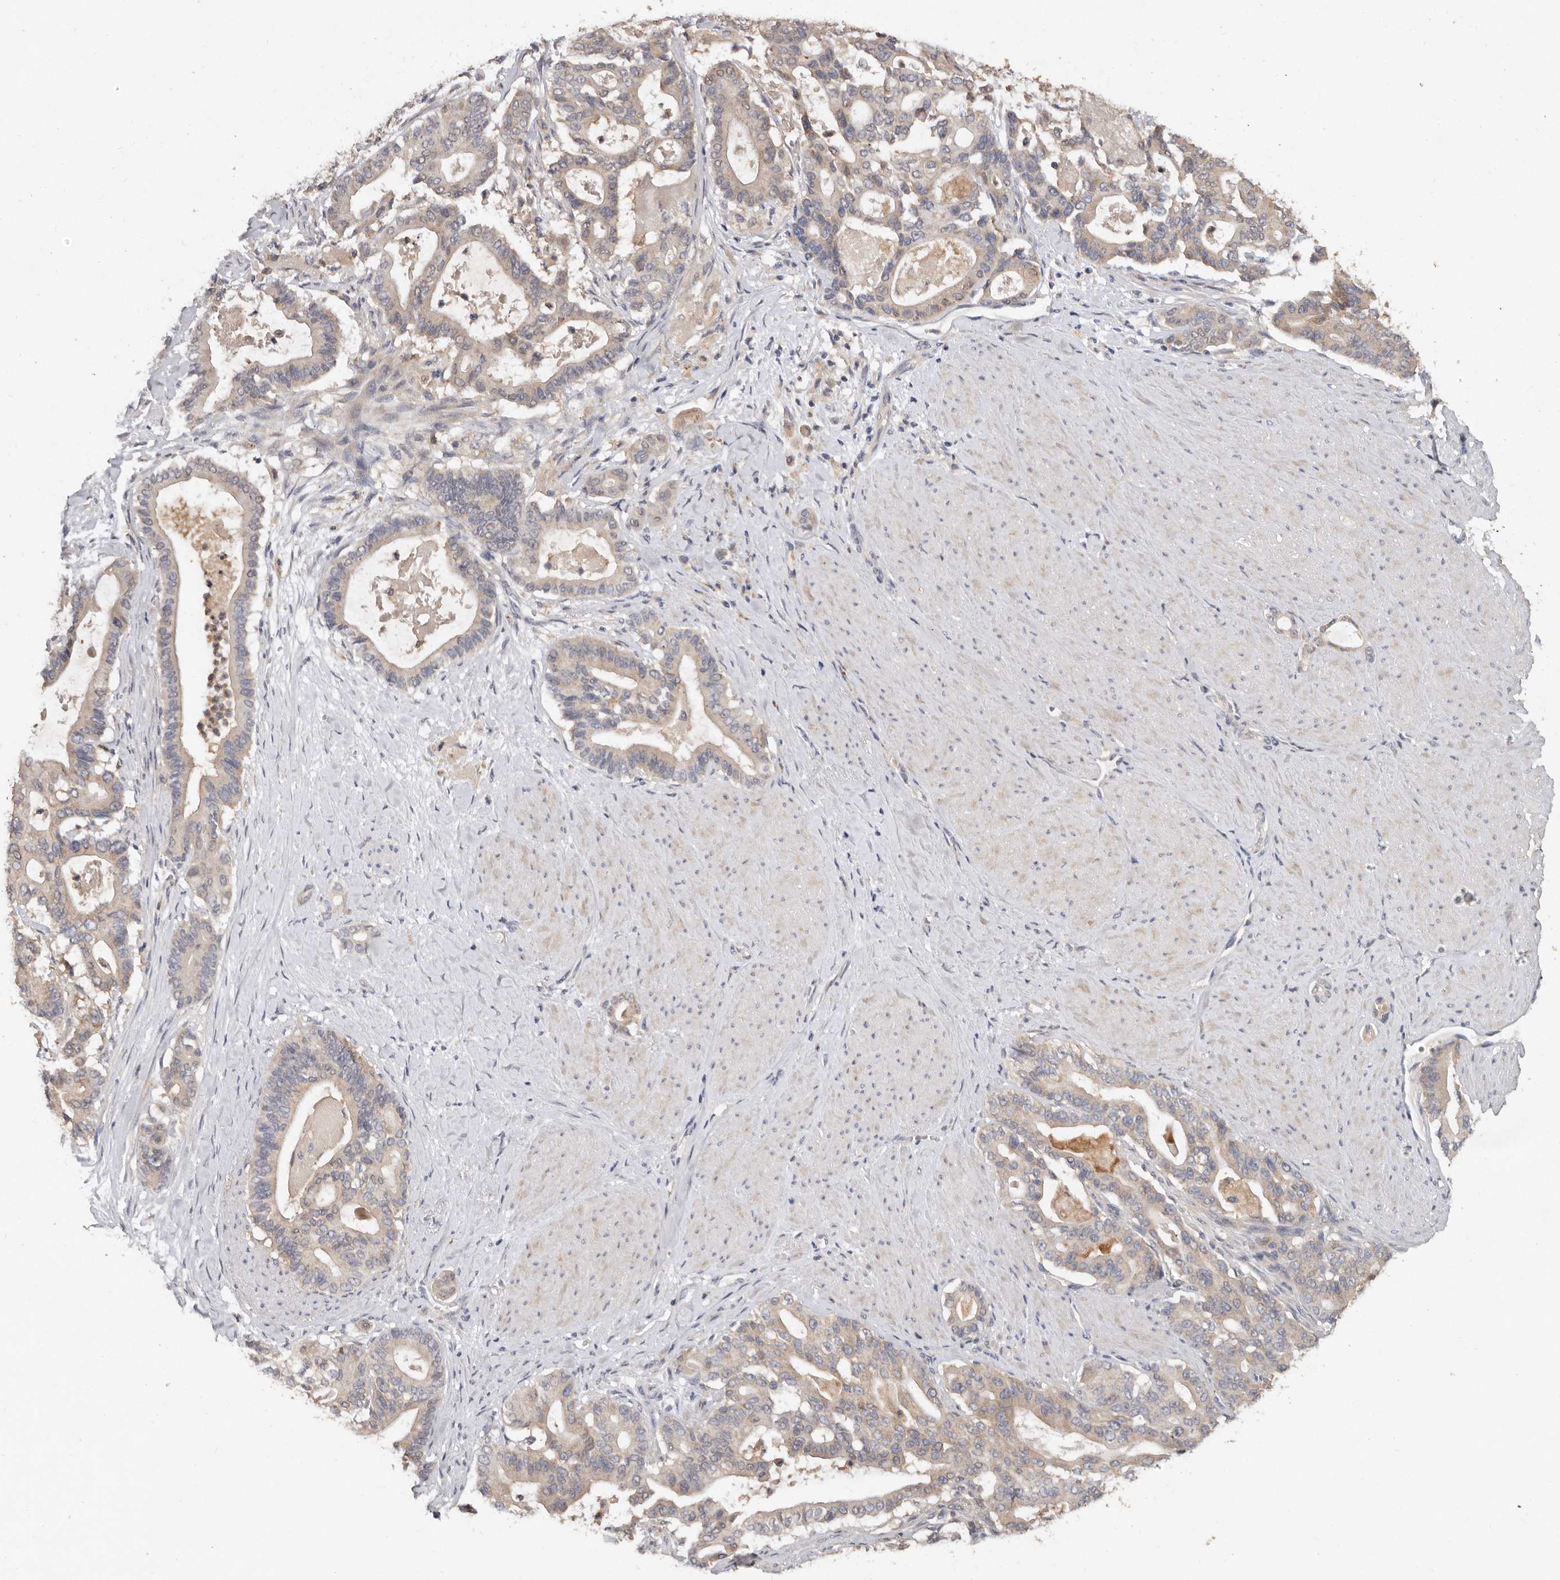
{"staining": {"intensity": "weak", "quantity": ">75%", "location": "cytoplasmic/membranous"}, "tissue": "pancreatic cancer", "cell_type": "Tumor cells", "image_type": "cancer", "snomed": [{"axis": "morphology", "description": "Adenocarcinoma, NOS"}, {"axis": "topography", "description": "Pancreas"}], "caption": "Immunohistochemical staining of pancreatic adenocarcinoma displays weak cytoplasmic/membranous protein staining in about >75% of tumor cells. (Brightfield microscopy of DAB IHC at high magnification).", "gene": "EDEM1", "patient": {"sex": "male", "age": 63}}